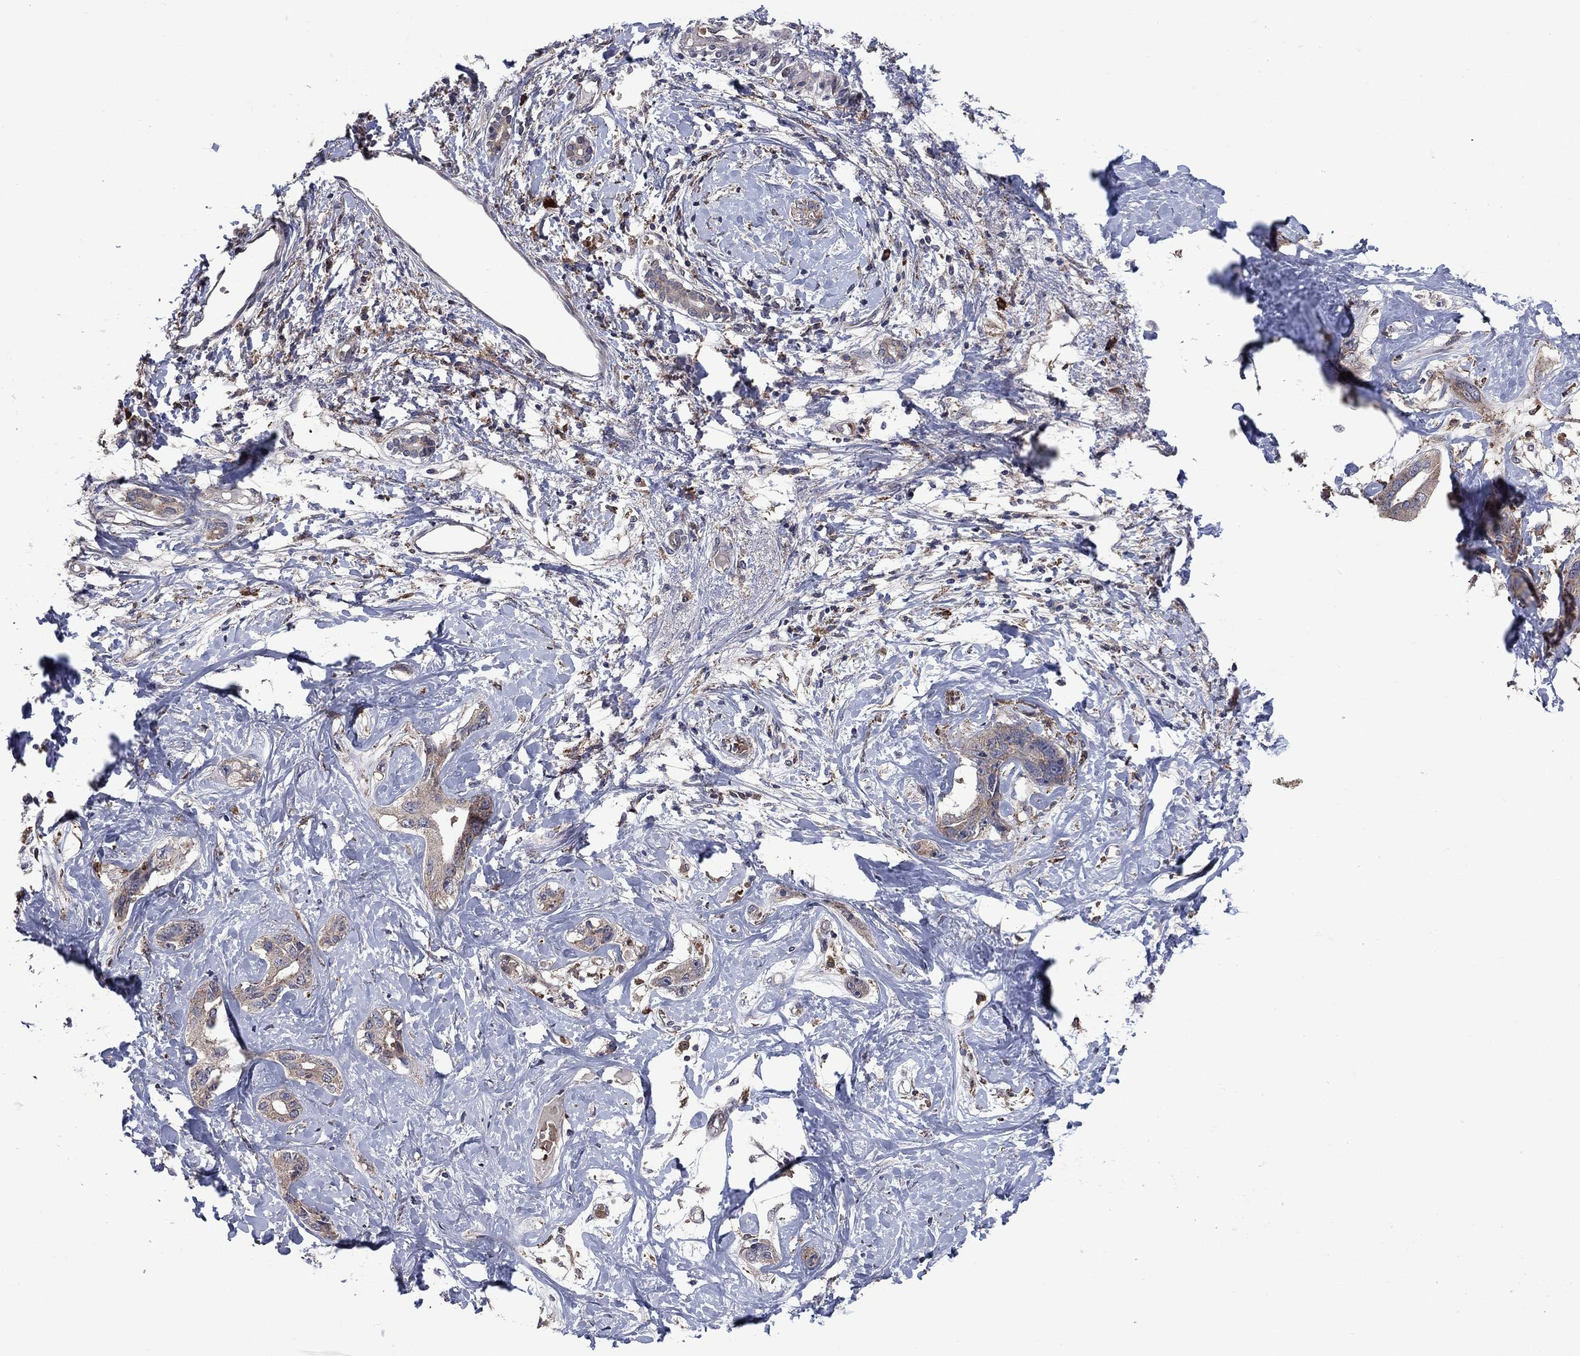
{"staining": {"intensity": "weak", "quantity": "25%-75%", "location": "cytoplasmic/membranous"}, "tissue": "liver cancer", "cell_type": "Tumor cells", "image_type": "cancer", "snomed": [{"axis": "morphology", "description": "Cholangiocarcinoma"}, {"axis": "topography", "description": "Liver"}], "caption": "Immunohistochemistry (IHC) staining of liver cancer, which reveals low levels of weak cytoplasmic/membranous staining in approximately 25%-75% of tumor cells indicating weak cytoplasmic/membranous protein staining. The staining was performed using DAB (brown) for protein detection and nuclei were counterstained in hematoxylin (blue).", "gene": "MEA1", "patient": {"sex": "male", "age": 59}}